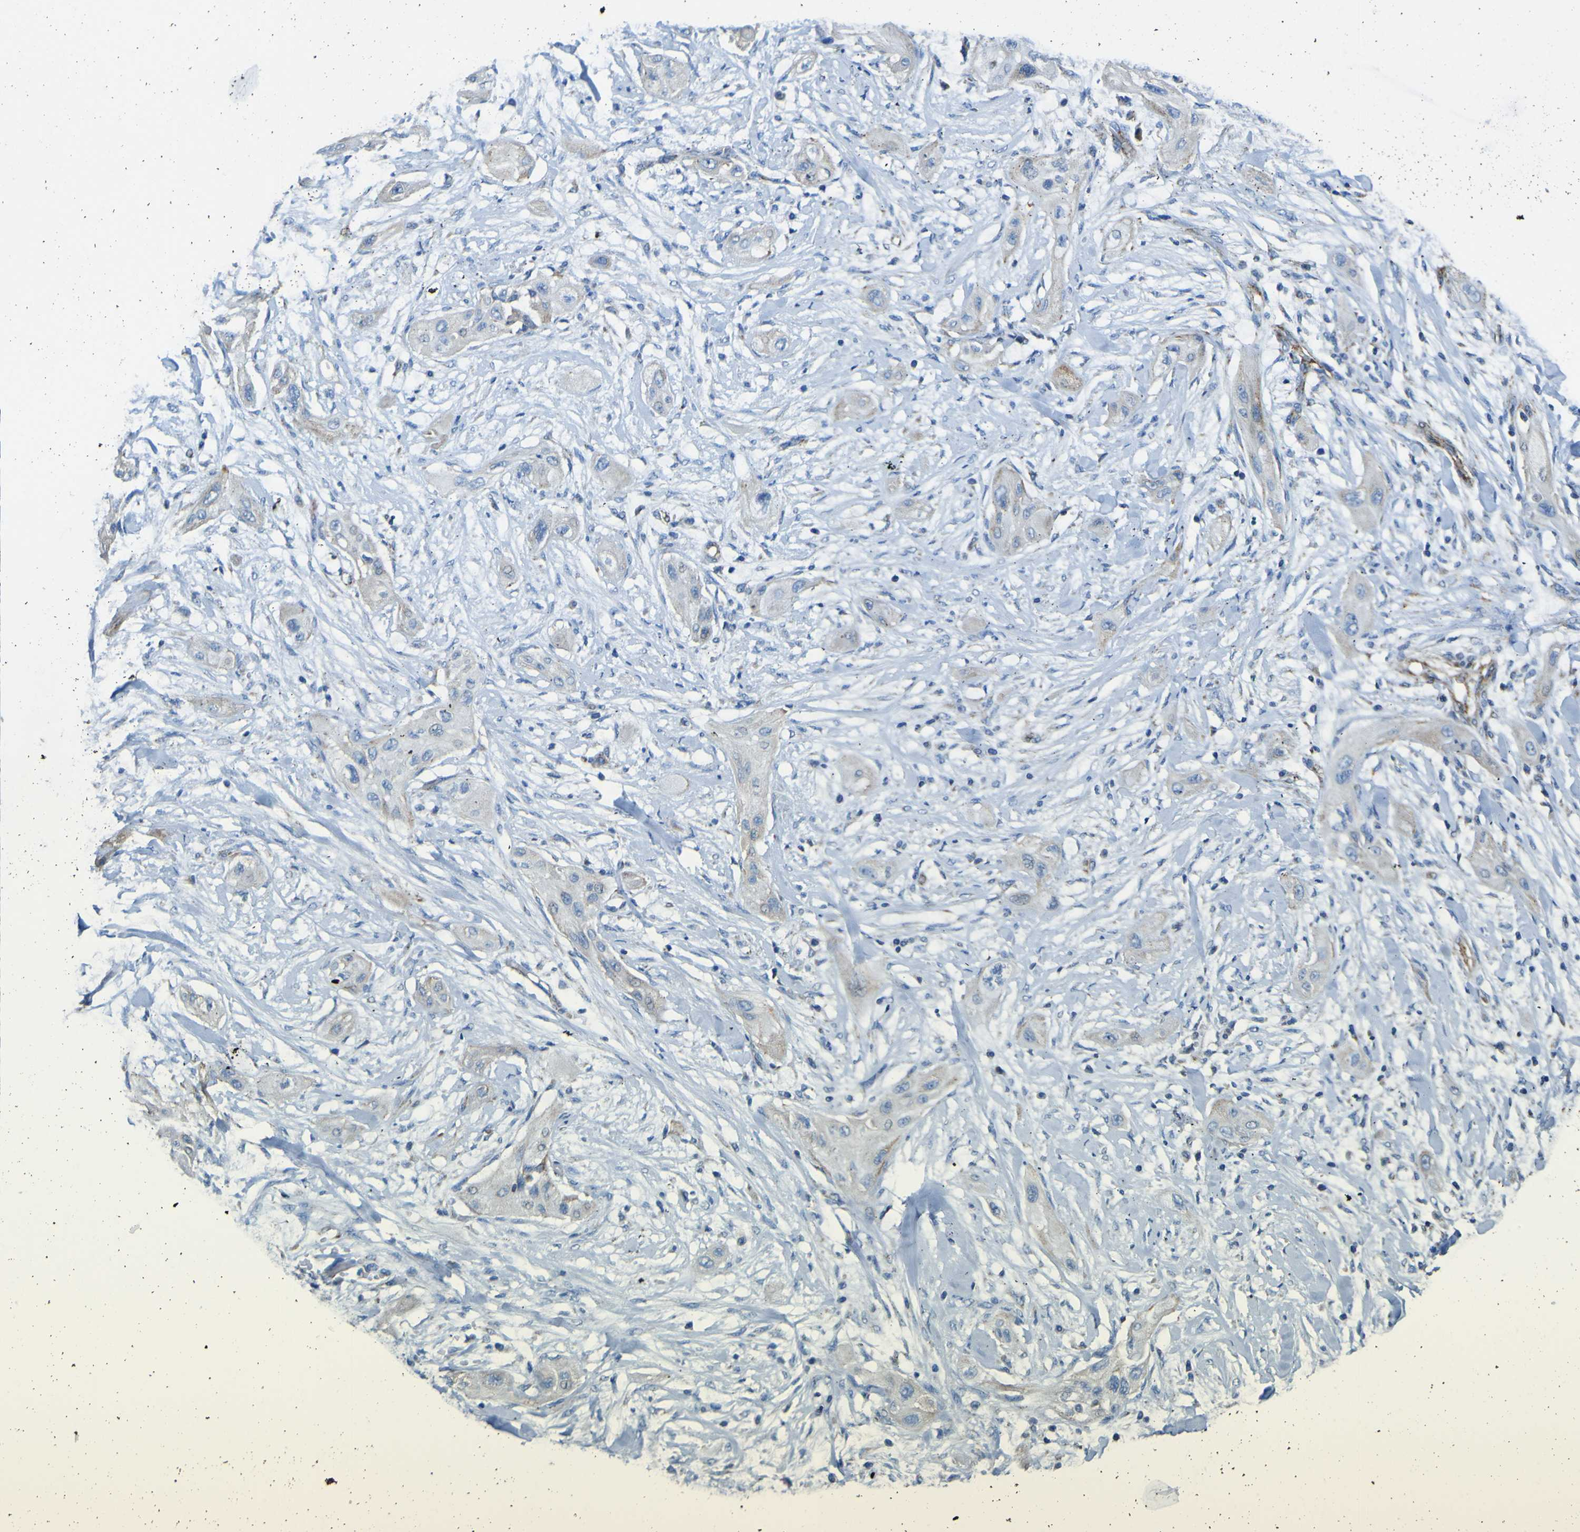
{"staining": {"intensity": "negative", "quantity": "none", "location": "none"}, "tissue": "lung cancer", "cell_type": "Tumor cells", "image_type": "cancer", "snomed": [{"axis": "morphology", "description": "Squamous cell carcinoma, NOS"}, {"axis": "topography", "description": "Lung"}], "caption": "IHC histopathology image of lung squamous cell carcinoma stained for a protein (brown), which reveals no positivity in tumor cells. (DAB immunohistochemistry visualized using brightfield microscopy, high magnification).", "gene": "ALDH18A1", "patient": {"sex": "female", "age": 47}}